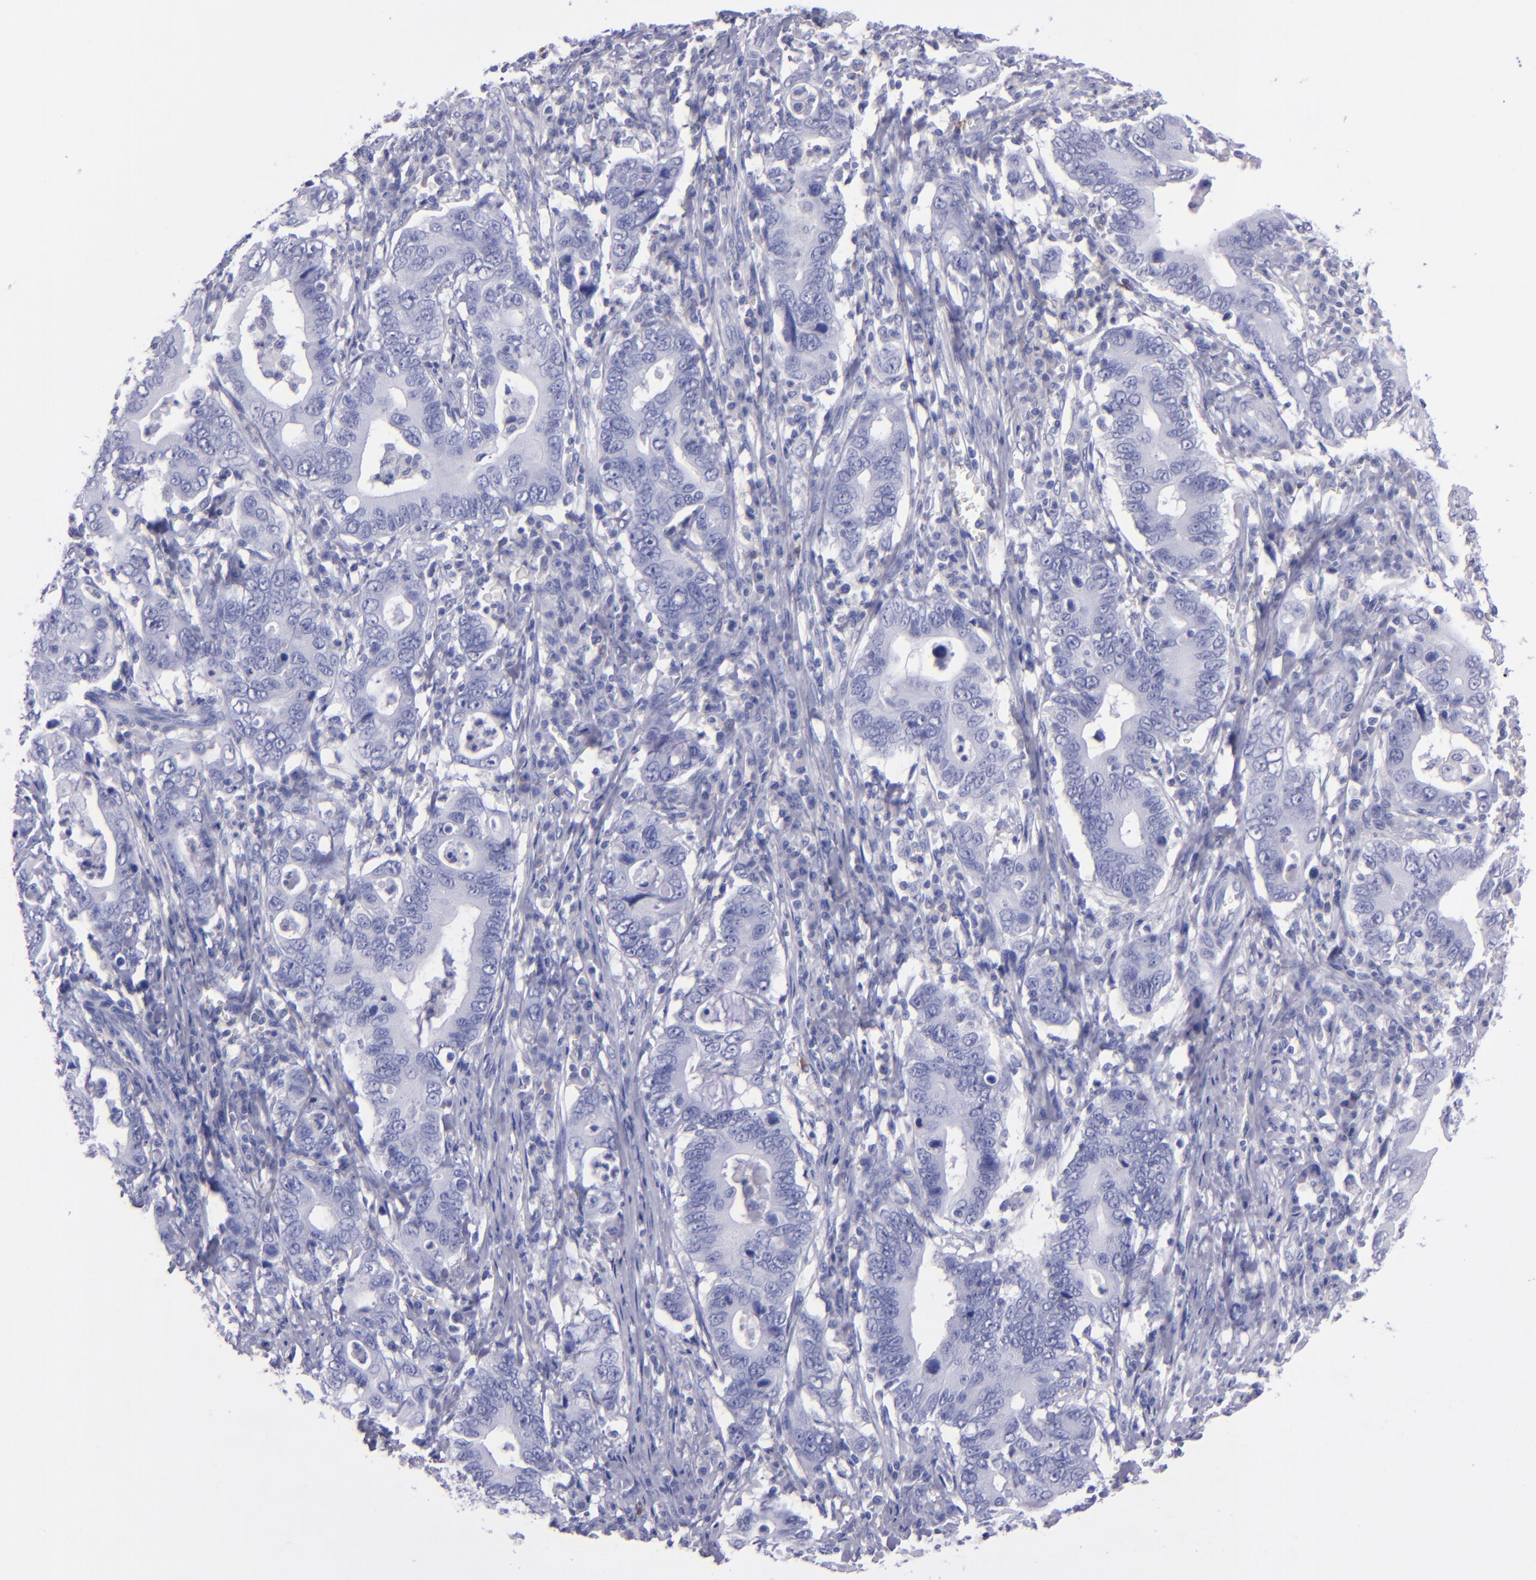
{"staining": {"intensity": "negative", "quantity": "none", "location": "none"}, "tissue": "stomach cancer", "cell_type": "Tumor cells", "image_type": "cancer", "snomed": [{"axis": "morphology", "description": "Adenocarcinoma, NOS"}, {"axis": "topography", "description": "Stomach, upper"}], "caption": "There is no significant positivity in tumor cells of adenocarcinoma (stomach).", "gene": "CD37", "patient": {"sex": "male", "age": 63}}